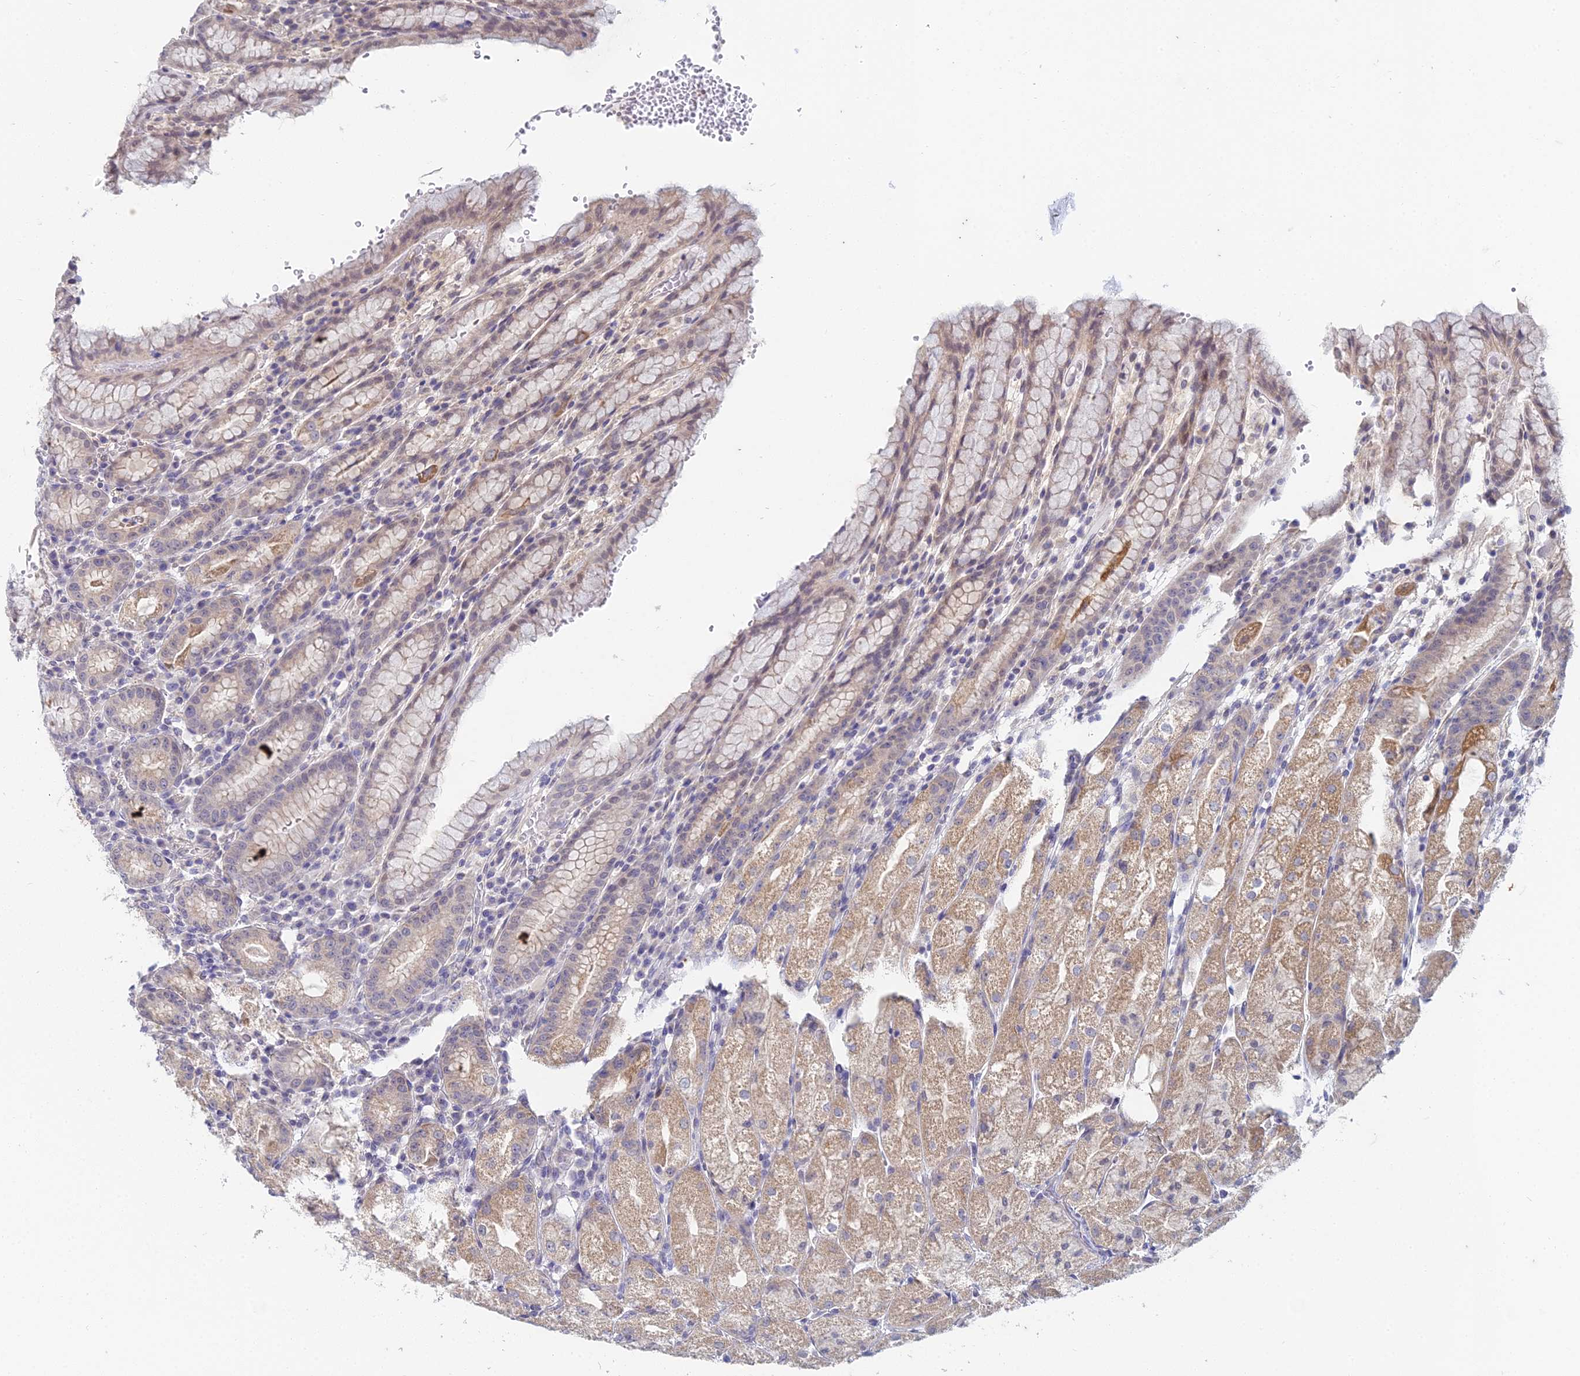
{"staining": {"intensity": "moderate", "quantity": "25%-75%", "location": "cytoplasmic/membranous"}, "tissue": "stomach", "cell_type": "Glandular cells", "image_type": "normal", "snomed": [{"axis": "morphology", "description": "Normal tissue, NOS"}, {"axis": "topography", "description": "Stomach, upper"}], "caption": "Immunohistochemical staining of benign human stomach displays medium levels of moderate cytoplasmic/membranous expression in about 25%-75% of glandular cells. (DAB (3,3'-diaminobenzidine) = brown stain, brightfield microscopy at high magnification).", "gene": "EEF2KMT", "patient": {"sex": "male", "age": 52}}